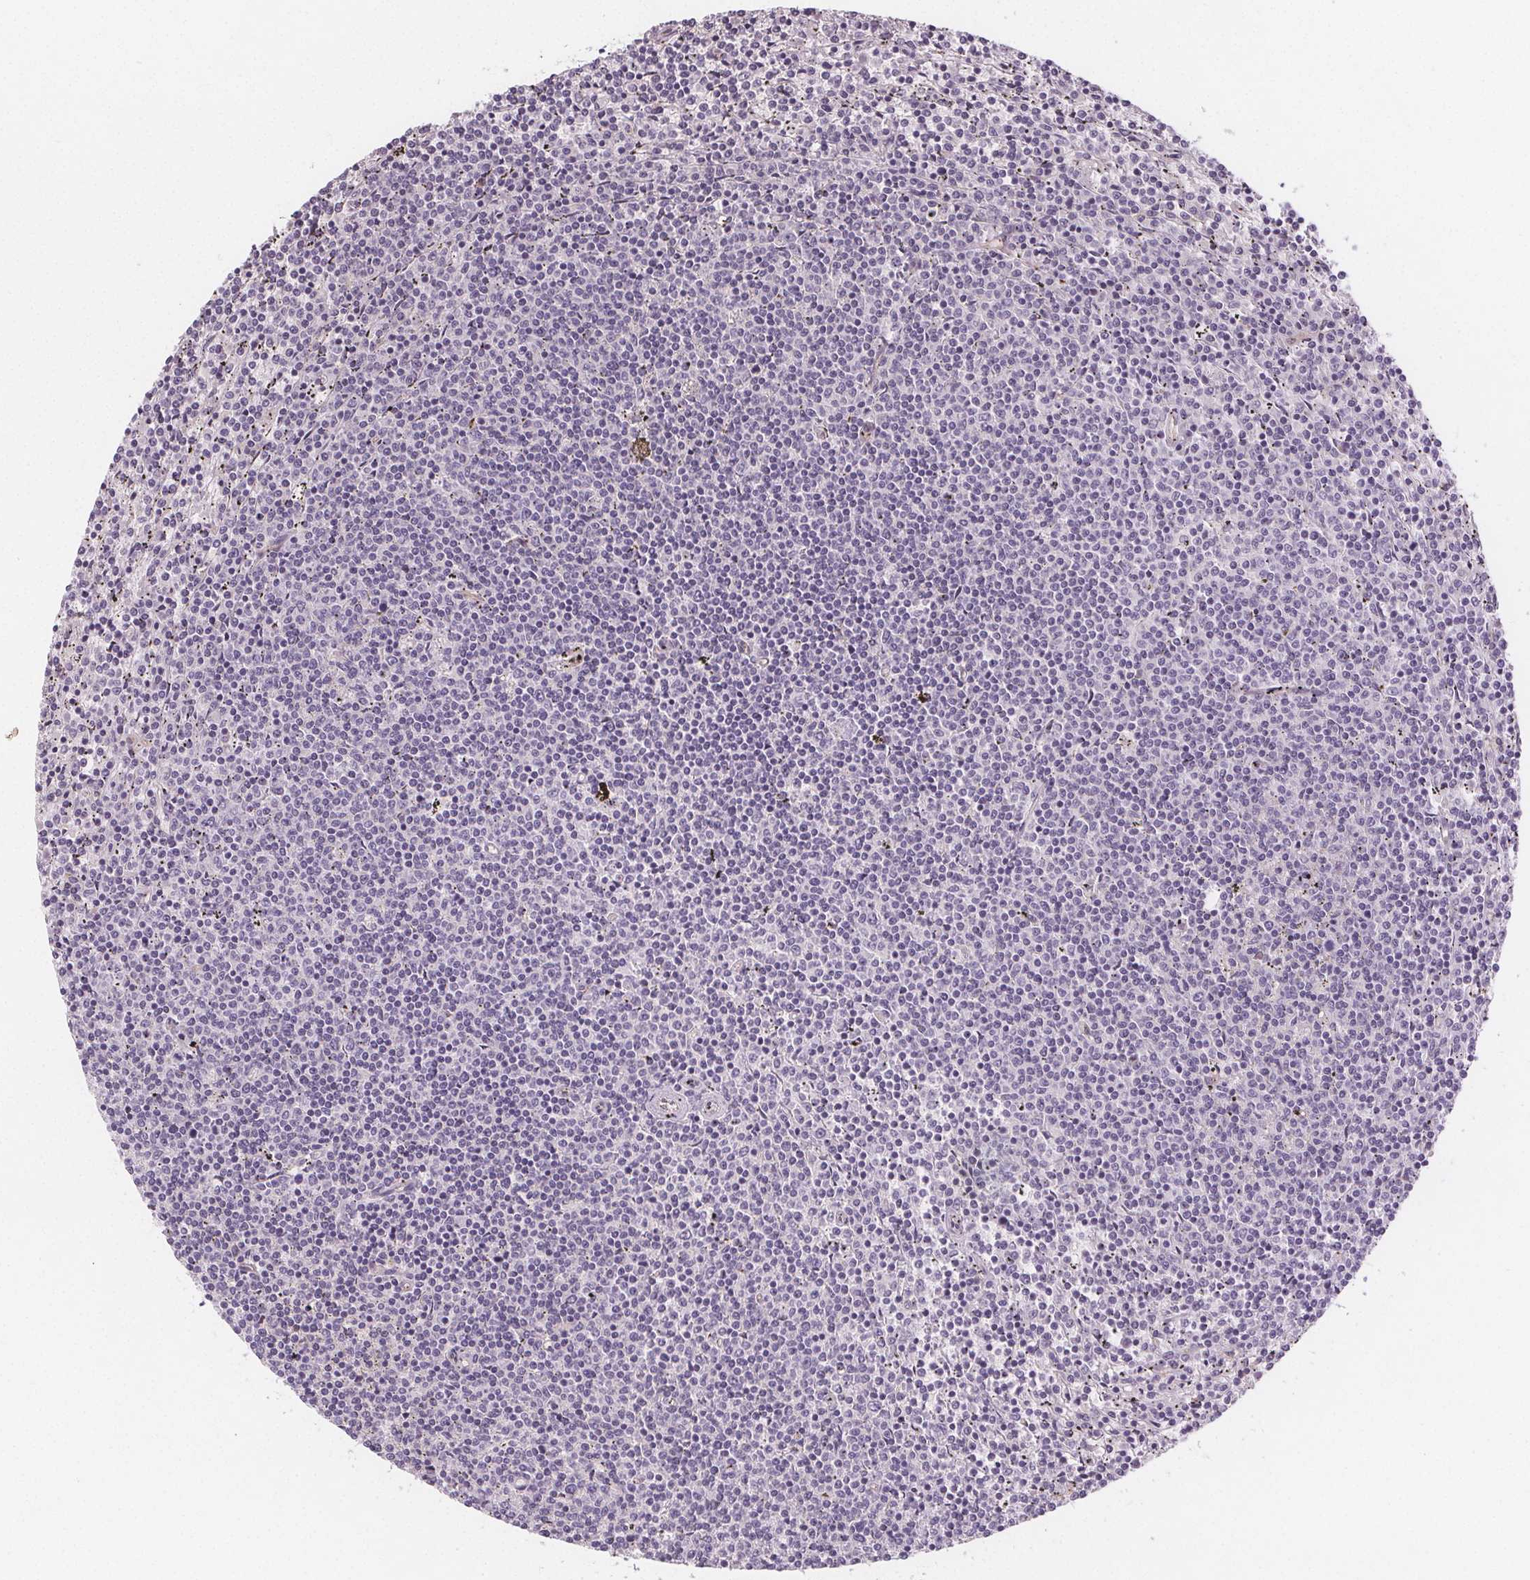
{"staining": {"intensity": "negative", "quantity": "none", "location": "none"}, "tissue": "lymphoma", "cell_type": "Tumor cells", "image_type": "cancer", "snomed": [{"axis": "morphology", "description": "Malignant lymphoma, non-Hodgkin's type, Low grade"}, {"axis": "topography", "description": "Spleen"}], "caption": "IHC histopathology image of human lymphoma stained for a protein (brown), which reveals no positivity in tumor cells.", "gene": "VNN1", "patient": {"sex": "female", "age": 50}}